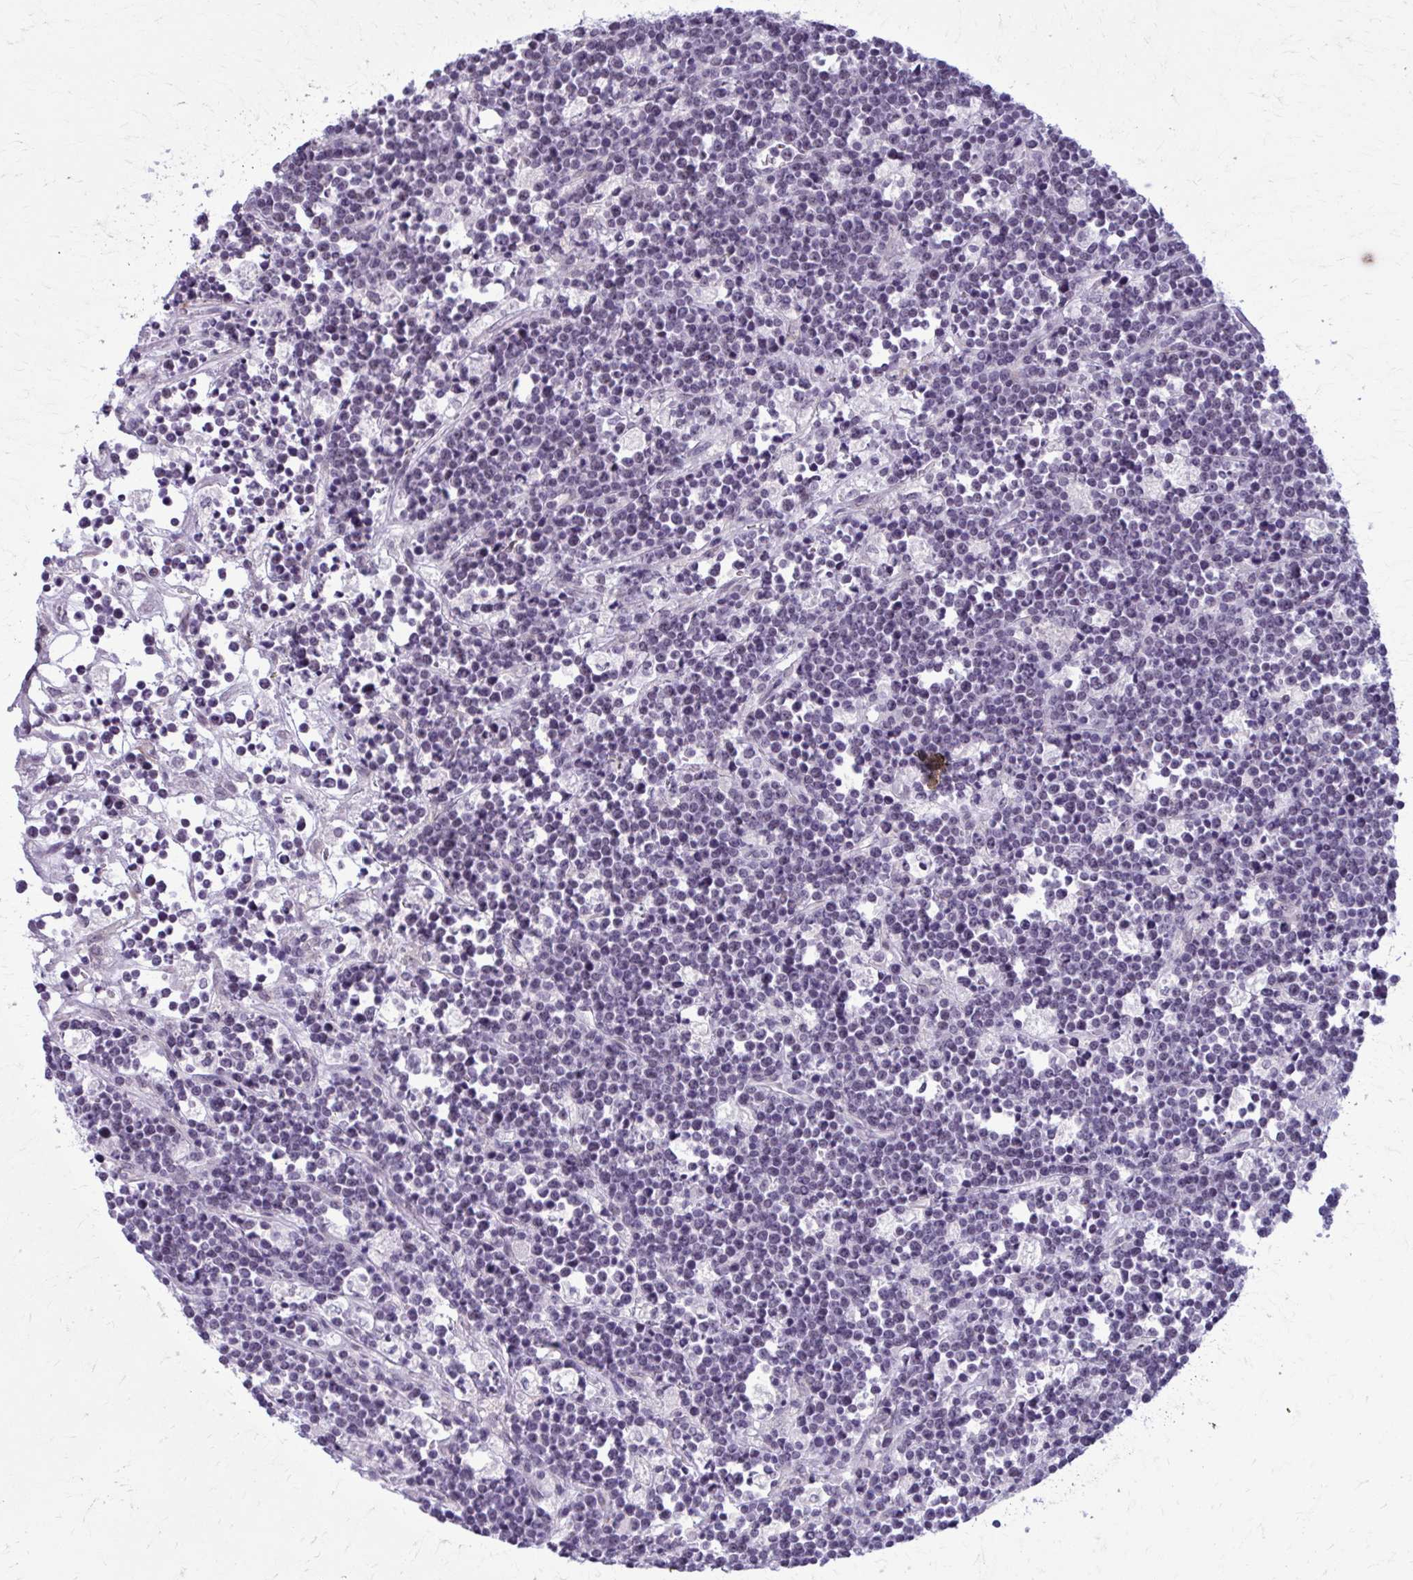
{"staining": {"intensity": "negative", "quantity": "none", "location": "none"}, "tissue": "lymphoma", "cell_type": "Tumor cells", "image_type": "cancer", "snomed": [{"axis": "morphology", "description": "Malignant lymphoma, non-Hodgkin's type, High grade"}, {"axis": "topography", "description": "Ovary"}], "caption": "High power microscopy histopathology image of an immunohistochemistry (IHC) micrograph of lymphoma, revealing no significant positivity in tumor cells.", "gene": "NUMBL", "patient": {"sex": "female", "age": 56}}